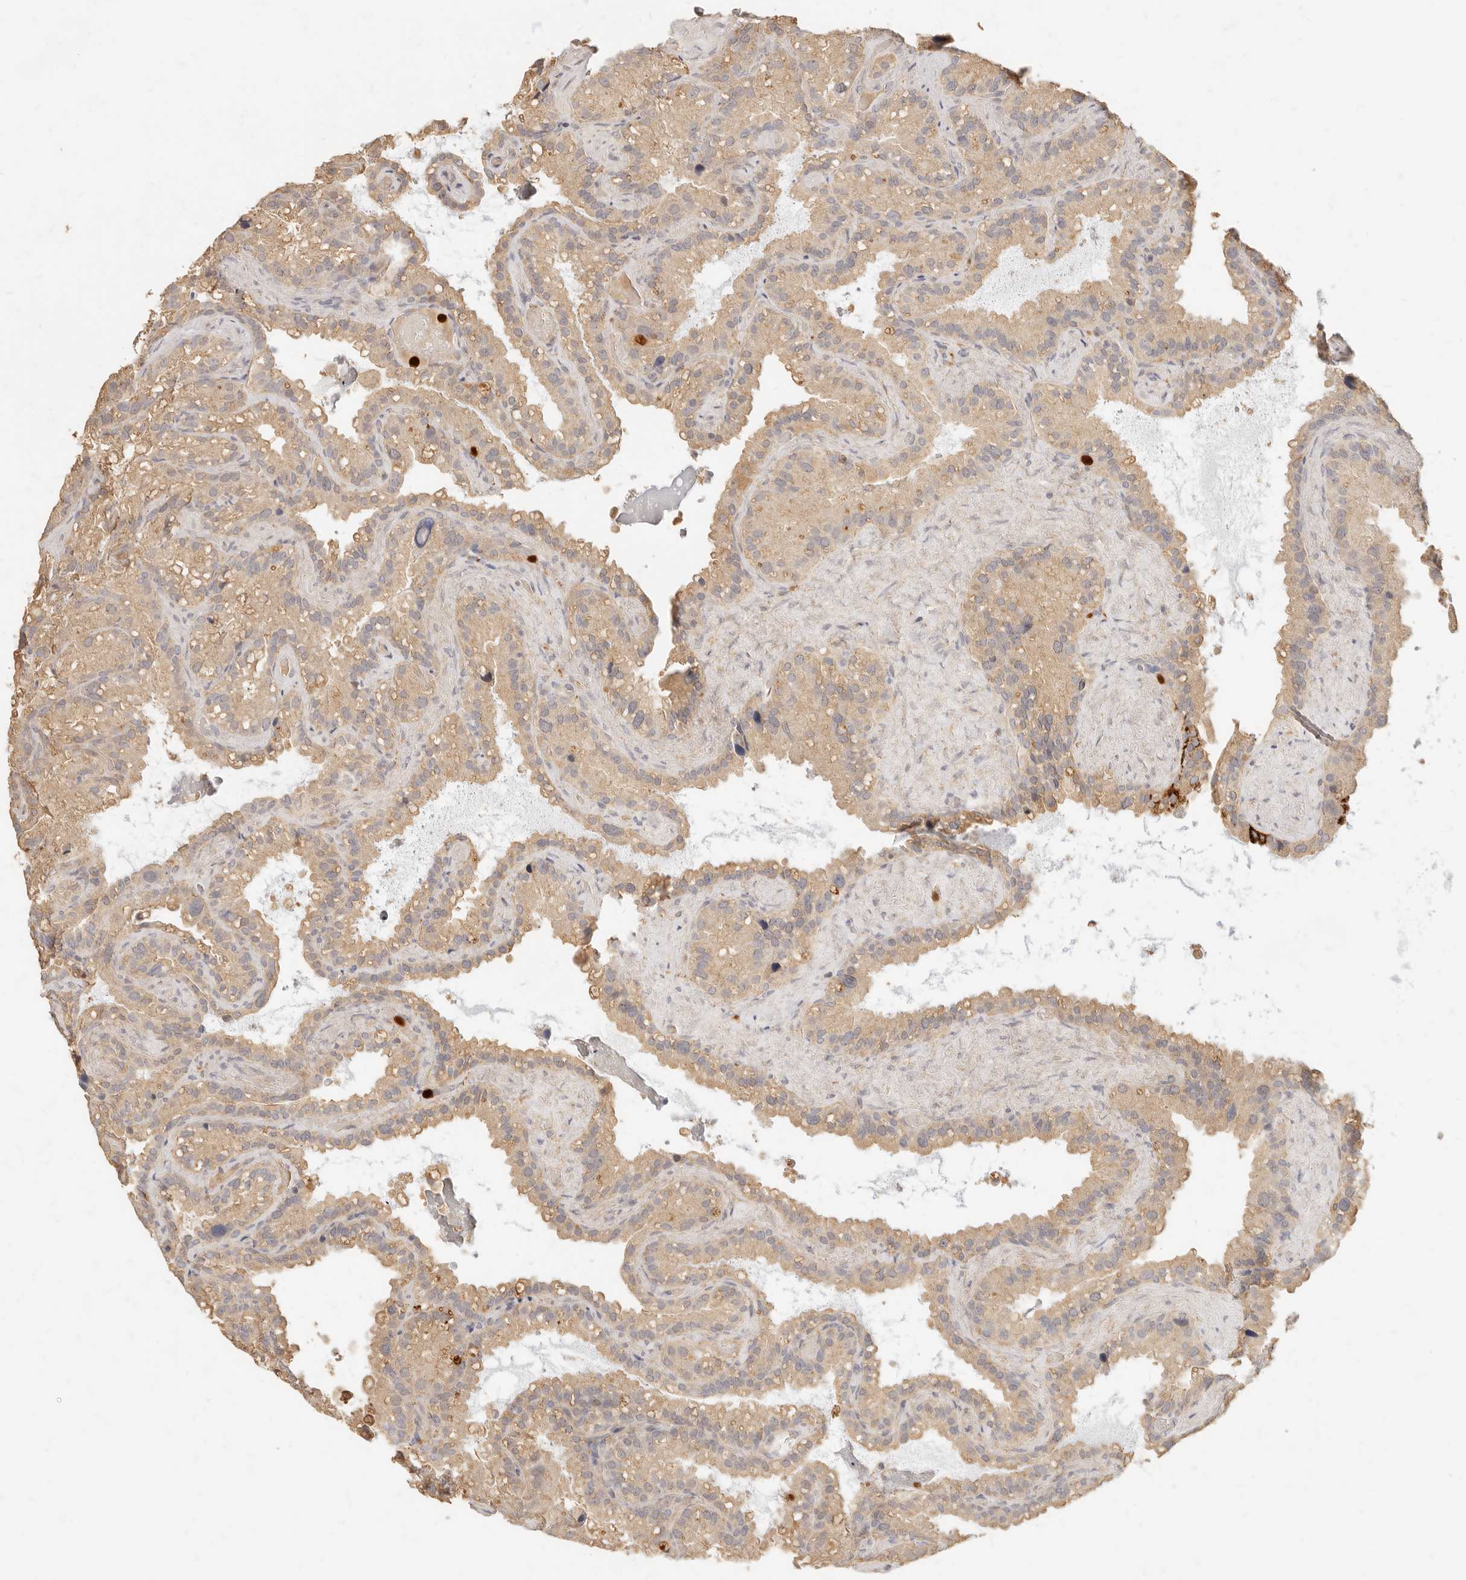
{"staining": {"intensity": "weak", "quantity": ">75%", "location": "cytoplasmic/membranous"}, "tissue": "seminal vesicle", "cell_type": "Glandular cells", "image_type": "normal", "snomed": [{"axis": "morphology", "description": "Normal tissue, NOS"}, {"axis": "topography", "description": "Prostate"}, {"axis": "topography", "description": "Seminal veicle"}], "caption": "About >75% of glandular cells in unremarkable human seminal vesicle display weak cytoplasmic/membranous protein staining as visualized by brown immunohistochemical staining.", "gene": "TMTC2", "patient": {"sex": "male", "age": 68}}